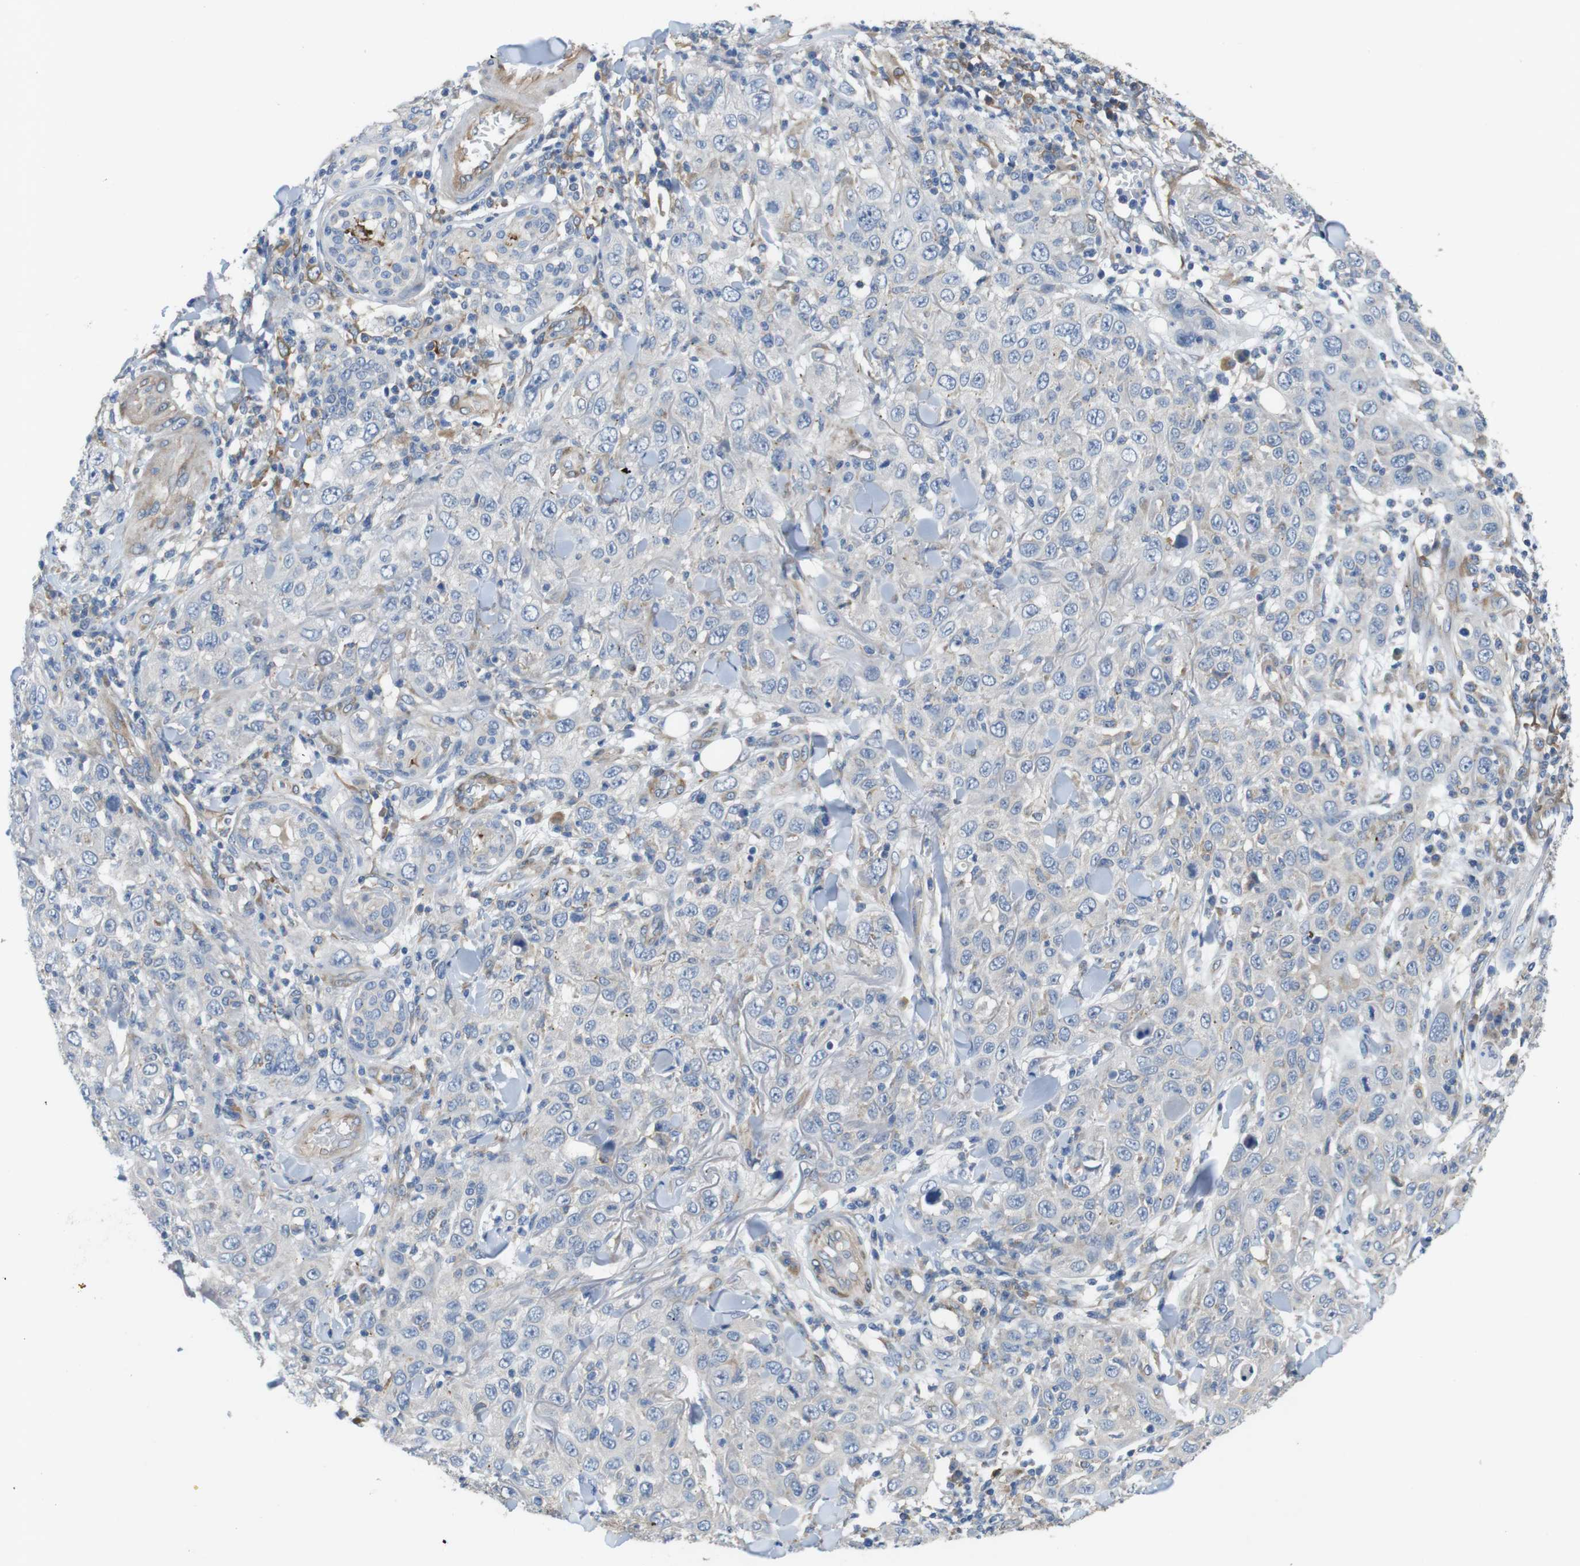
{"staining": {"intensity": "negative", "quantity": "none", "location": "none"}, "tissue": "skin cancer", "cell_type": "Tumor cells", "image_type": "cancer", "snomed": [{"axis": "morphology", "description": "Squamous cell carcinoma, NOS"}, {"axis": "topography", "description": "Skin"}], "caption": "Human skin cancer stained for a protein using IHC displays no expression in tumor cells.", "gene": "DCLK1", "patient": {"sex": "female", "age": 88}}